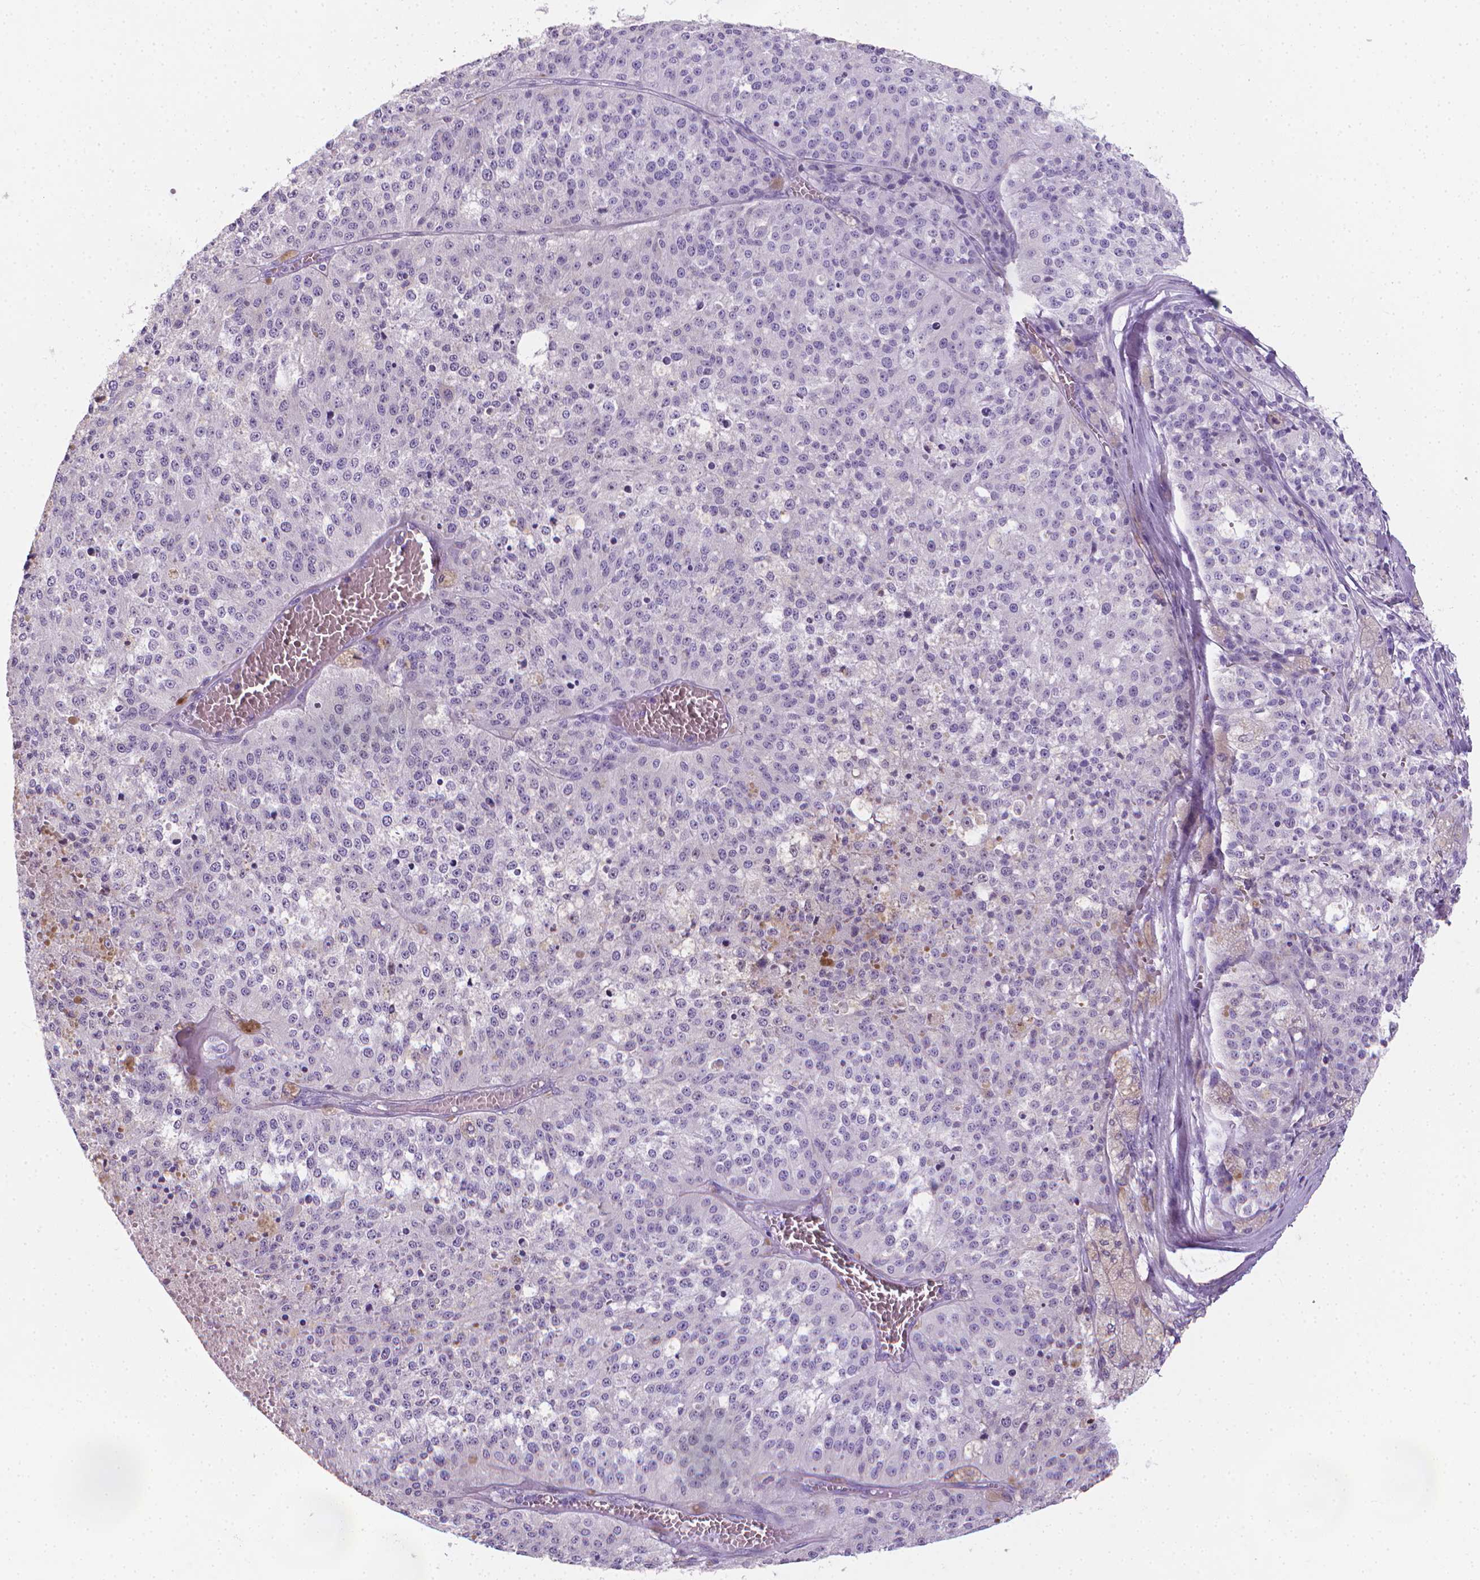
{"staining": {"intensity": "negative", "quantity": "none", "location": "none"}, "tissue": "melanoma", "cell_type": "Tumor cells", "image_type": "cancer", "snomed": [{"axis": "morphology", "description": "Malignant melanoma, Metastatic site"}, {"axis": "topography", "description": "Lymph node"}], "caption": "Protein analysis of melanoma reveals no significant staining in tumor cells.", "gene": "XPNPEP2", "patient": {"sex": "female", "age": 64}}